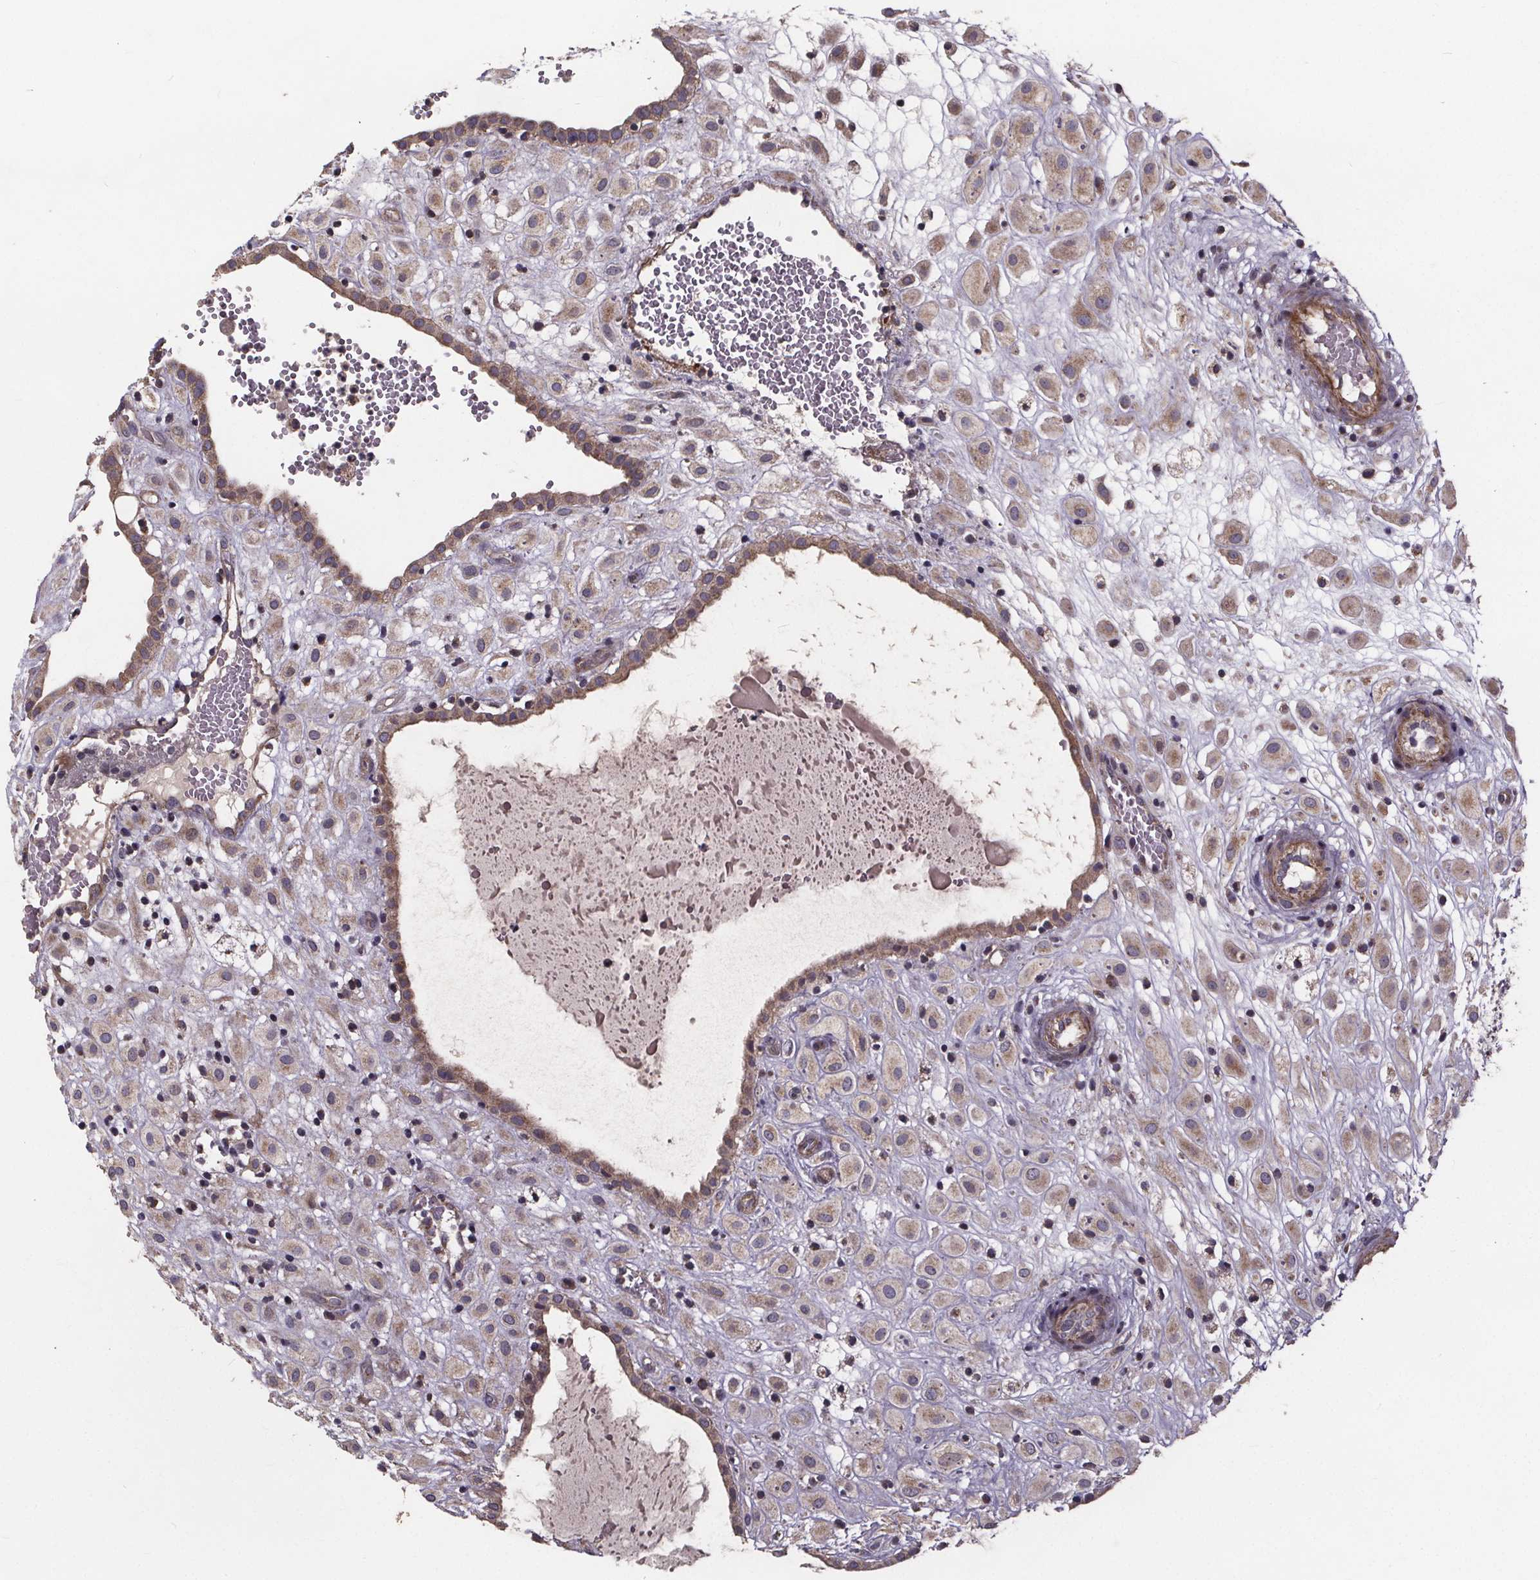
{"staining": {"intensity": "weak", "quantity": "<25%", "location": "cytoplasmic/membranous"}, "tissue": "placenta", "cell_type": "Decidual cells", "image_type": "normal", "snomed": [{"axis": "morphology", "description": "Normal tissue, NOS"}, {"axis": "topography", "description": "Placenta"}], "caption": "This is a micrograph of immunohistochemistry staining of normal placenta, which shows no expression in decidual cells. (DAB (3,3'-diaminobenzidine) immunohistochemistry (IHC) visualized using brightfield microscopy, high magnification).", "gene": "YME1L1", "patient": {"sex": "female", "age": 24}}